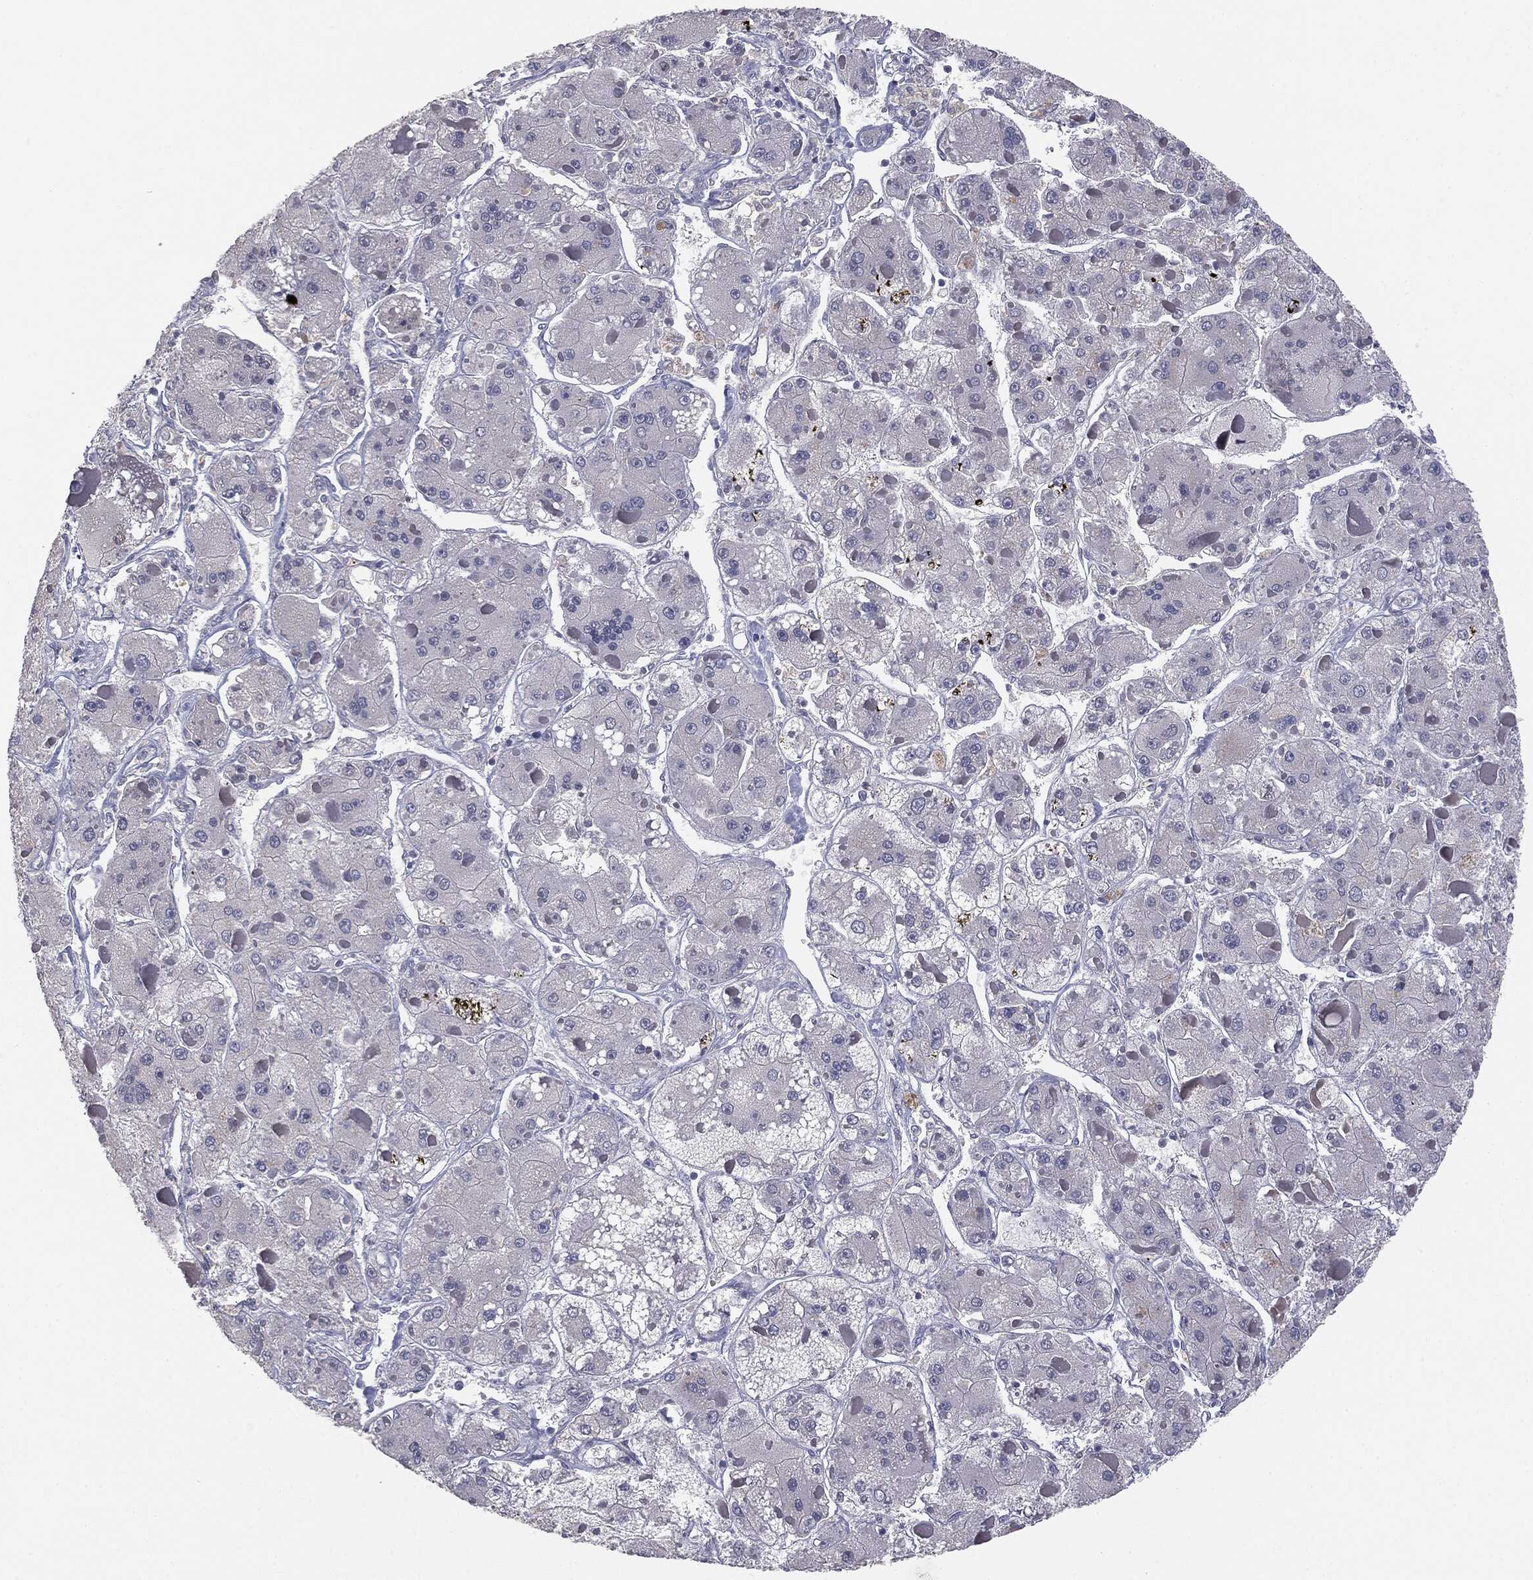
{"staining": {"intensity": "negative", "quantity": "none", "location": "none"}, "tissue": "liver cancer", "cell_type": "Tumor cells", "image_type": "cancer", "snomed": [{"axis": "morphology", "description": "Carcinoma, Hepatocellular, NOS"}, {"axis": "topography", "description": "Liver"}], "caption": "DAB immunohistochemical staining of liver cancer (hepatocellular carcinoma) demonstrates no significant staining in tumor cells.", "gene": "MUC1", "patient": {"sex": "female", "age": 73}}